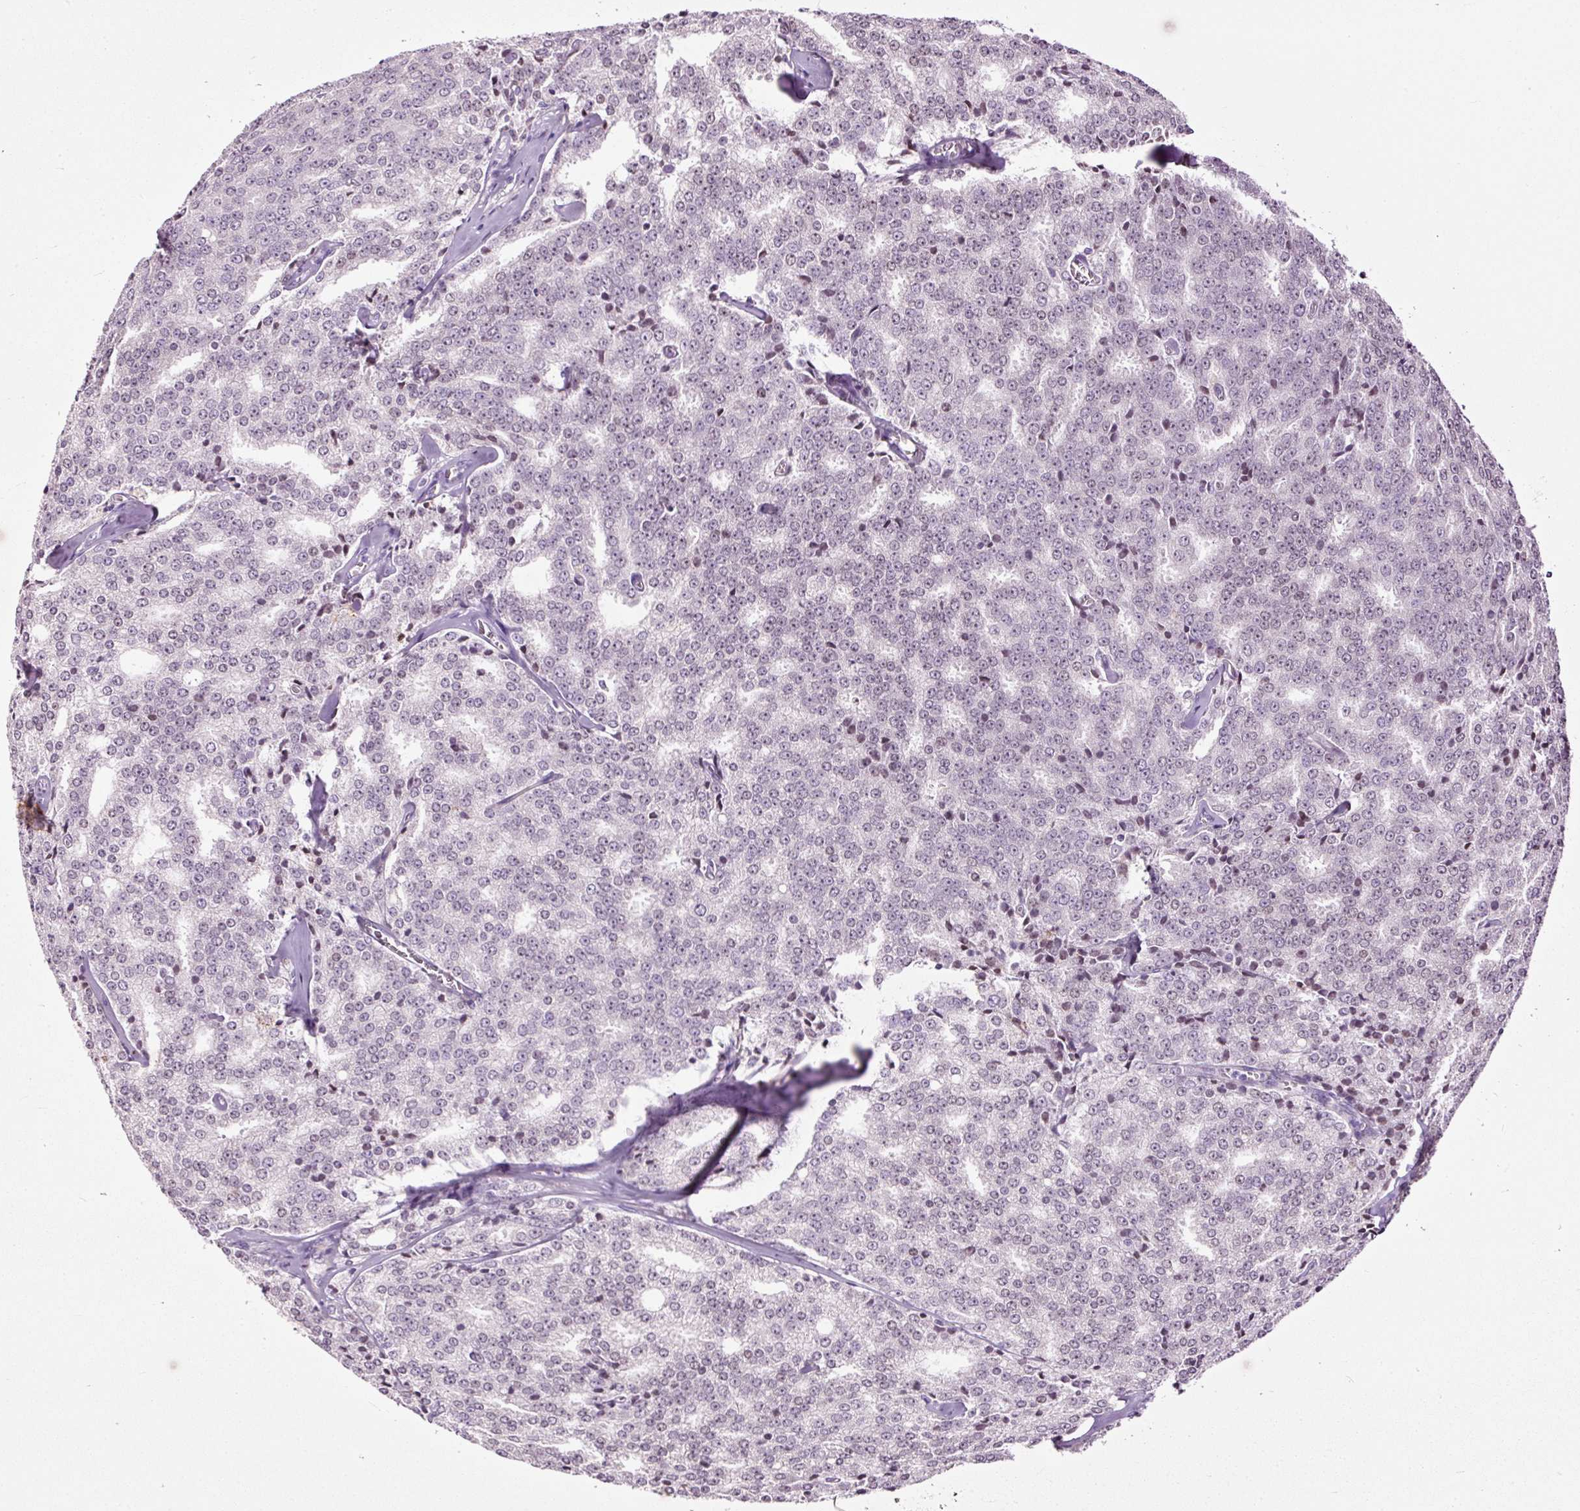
{"staining": {"intensity": "negative", "quantity": "none", "location": "none"}, "tissue": "prostate cancer", "cell_type": "Tumor cells", "image_type": "cancer", "snomed": [{"axis": "morphology", "description": "Adenocarcinoma, Low grade"}, {"axis": "topography", "description": "Prostate"}], "caption": "Immunohistochemical staining of human adenocarcinoma (low-grade) (prostate) shows no significant expression in tumor cells.", "gene": "FCRL4", "patient": {"sex": "male", "age": 60}}